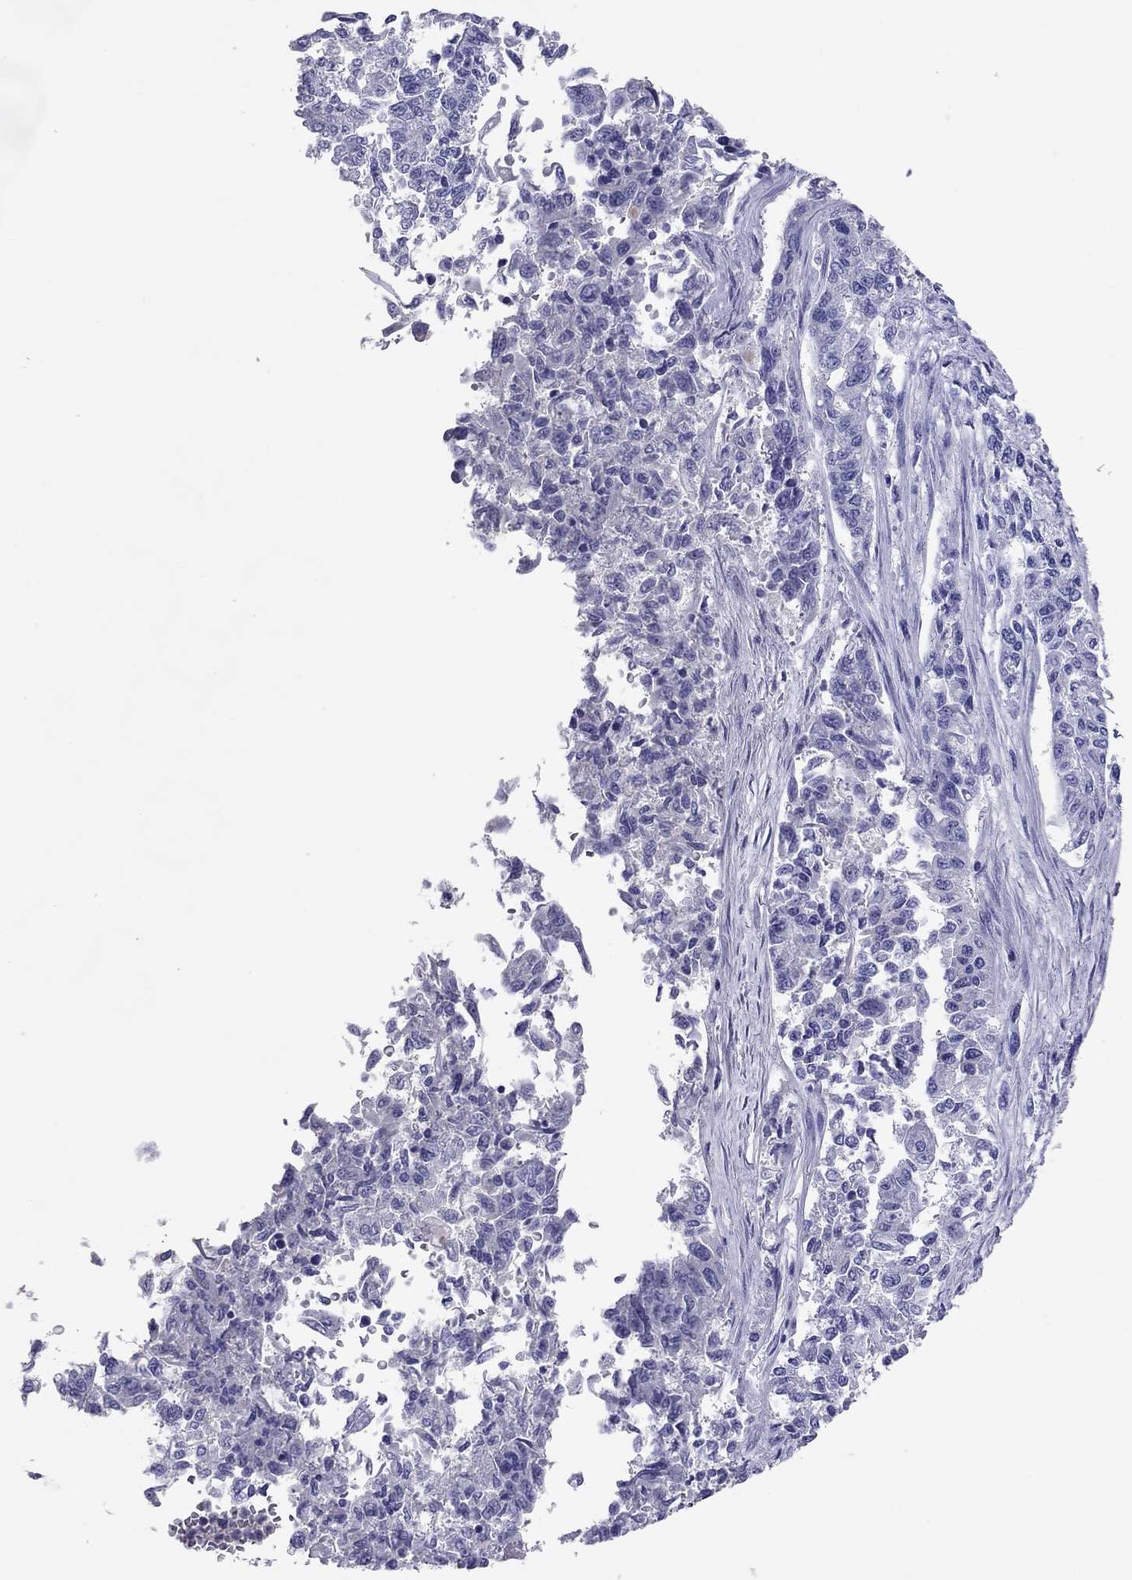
{"staining": {"intensity": "negative", "quantity": "none", "location": "none"}, "tissue": "endometrial cancer", "cell_type": "Tumor cells", "image_type": "cancer", "snomed": [{"axis": "morphology", "description": "Adenocarcinoma, NOS"}, {"axis": "topography", "description": "Uterus"}], "caption": "The photomicrograph displays no significant positivity in tumor cells of endometrial cancer (adenocarcinoma).", "gene": "CALHM1", "patient": {"sex": "female", "age": 59}}